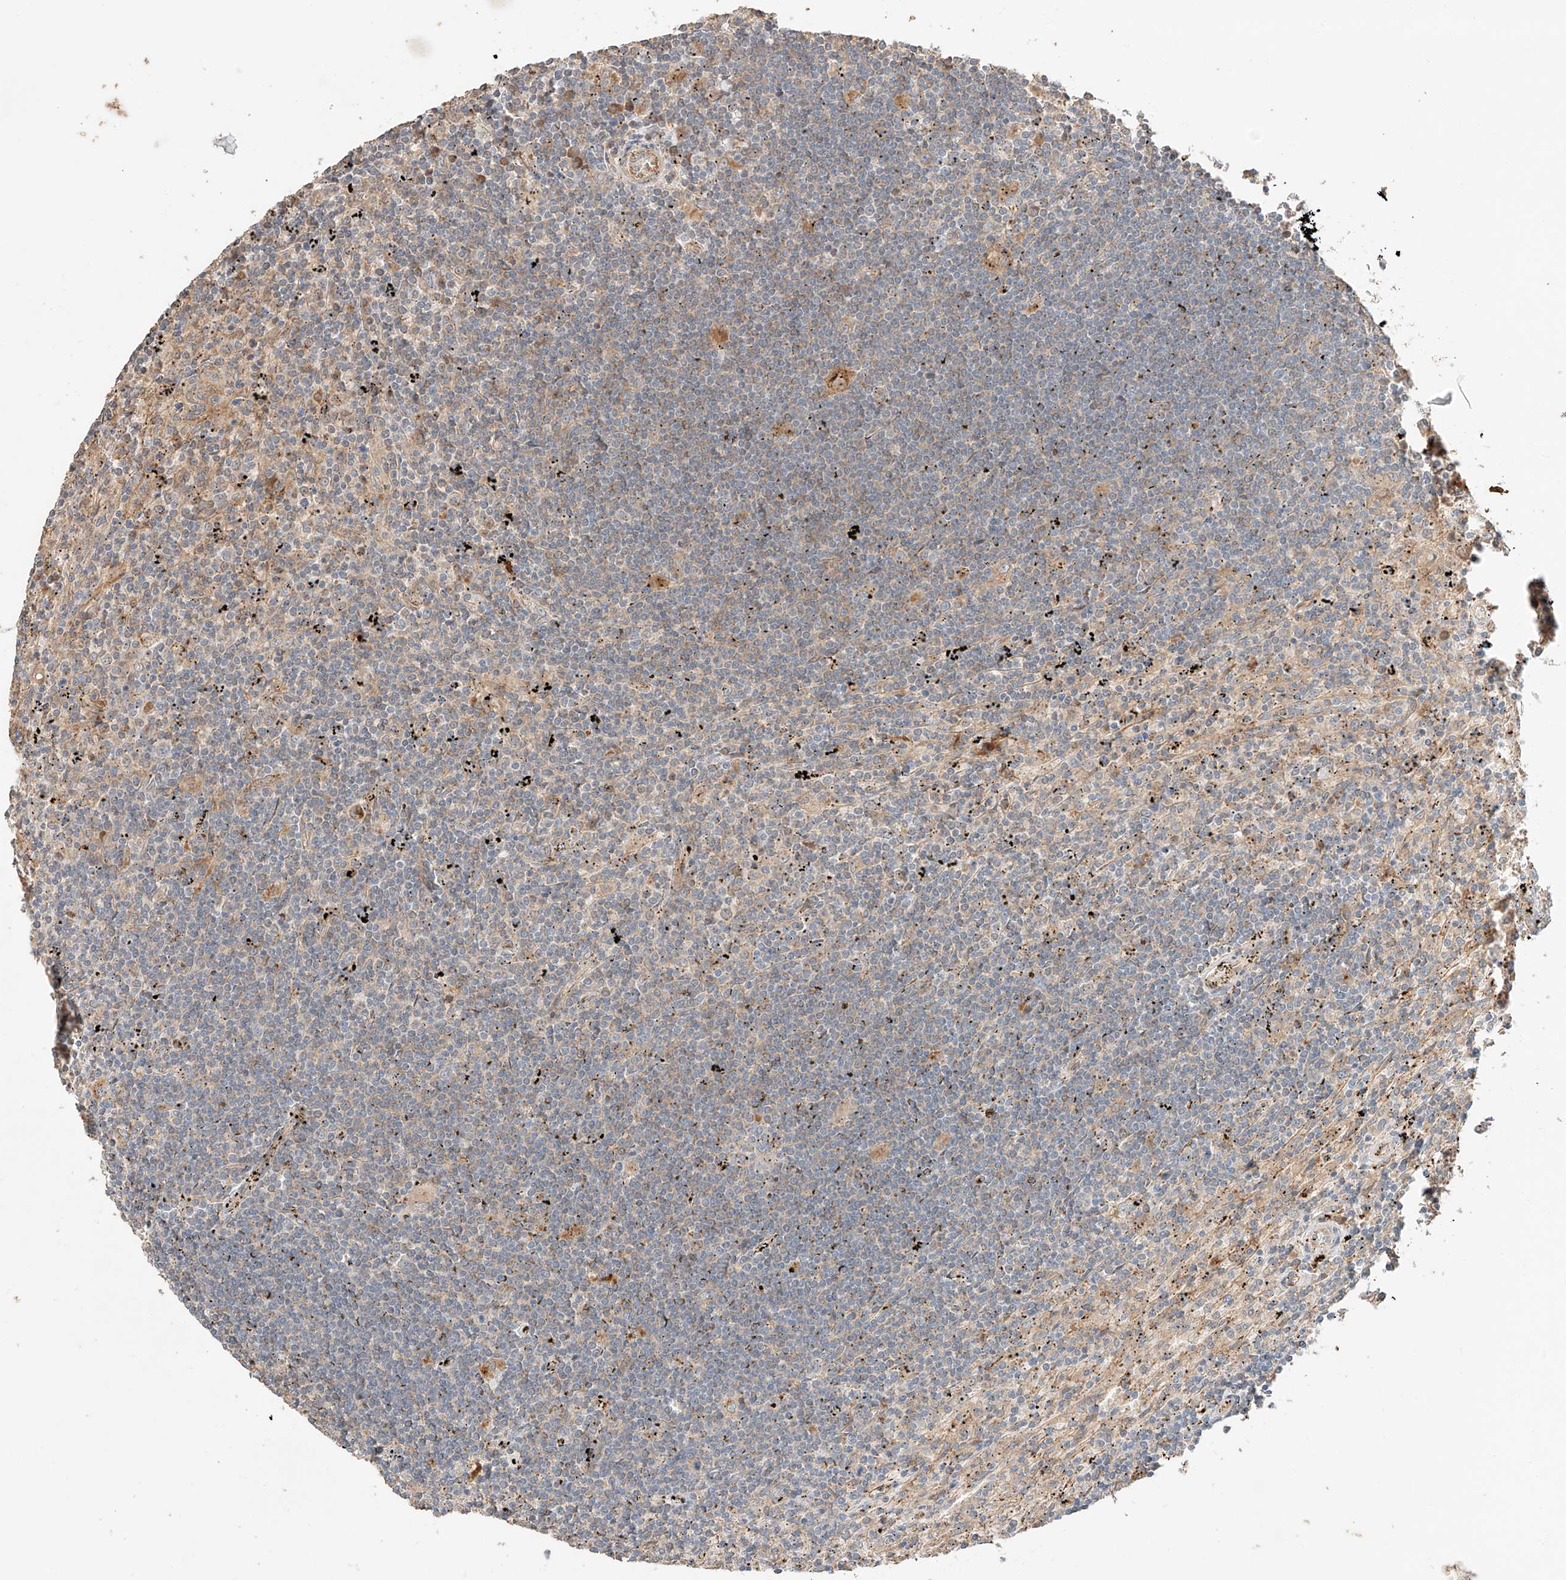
{"staining": {"intensity": "weak", "quantity": "25%-75%", "location": "cytoplasmic/membranous"}, "tissue": "lymphoma", "cell_type": "Tumor cells", "image_type": "cancer", "snomed": [{"axis": "morphology", "description": "Malignant lymphoma, non-Hodgkin's type, Low grade"}, {"axis": "topography", "description": "Spleen"}], "caption": "Immunohistochemical staining of lymphoma exhibits weak cytoplasmic/membranous protein staining in about 25%-75% of tumor cells.", "gene": "SUSD6", "patient": {"sex": "male", "age": 76}}